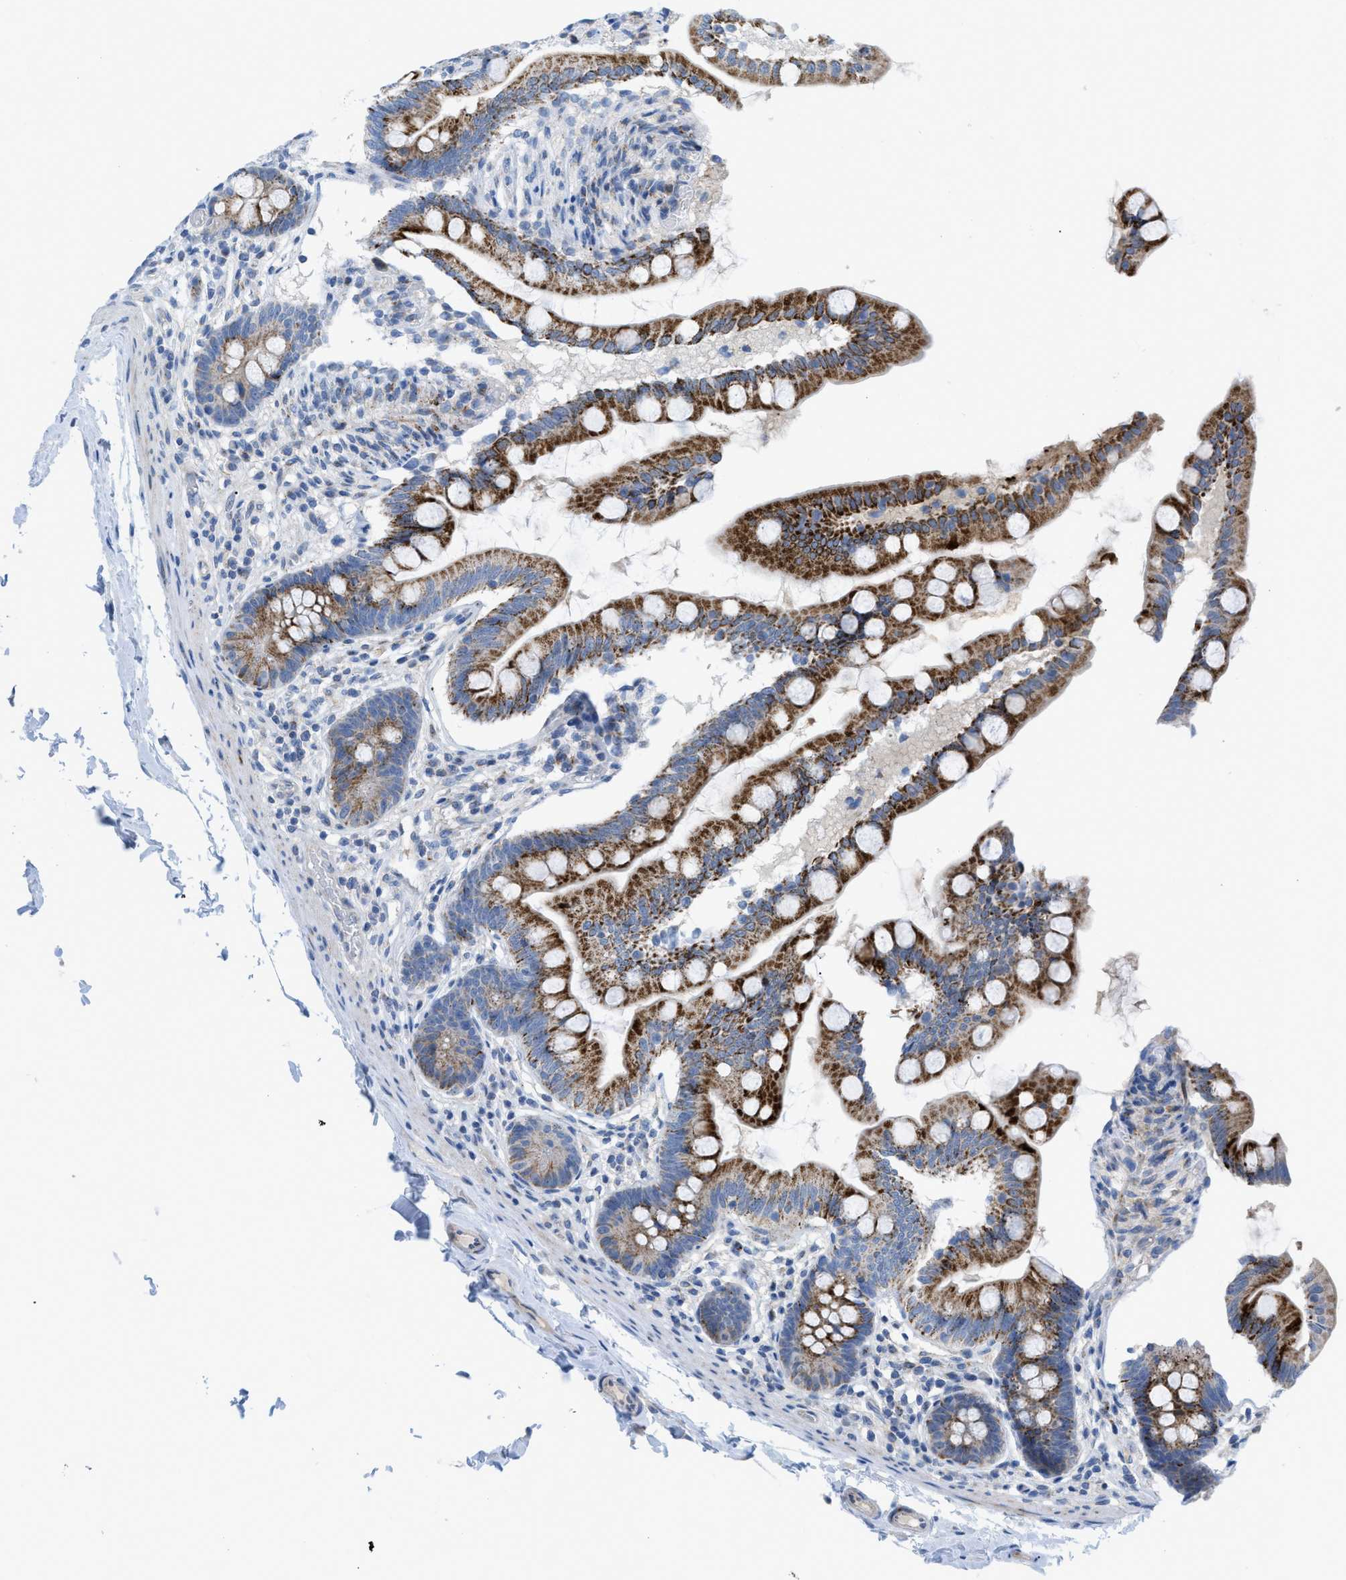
{"staining": {"intensity": "strong", "quantity": ">75%", "location": "cytoplasmic/membranous"}, "tissue": "small intestine", "cell_type": "Glandular cells", "image_type": "normal", "snomed": [{"axis": "morphology", "description": "Normal tissue, NOS"}, {"axis": "topography", "description": "Small intestine"}], "caption": "IHC micrograph of unremarkable small intestine: small intestine stained using immunohistochemistry (IHC) demonstrates high levels of strong protein expression localized specifically in the cytoplasmic/membranous of glandular cells, appearing as a cytoplasmic/membranous brown color.", "gene": "RBBP9", "patient": {"sex": "female", "age": 56}}